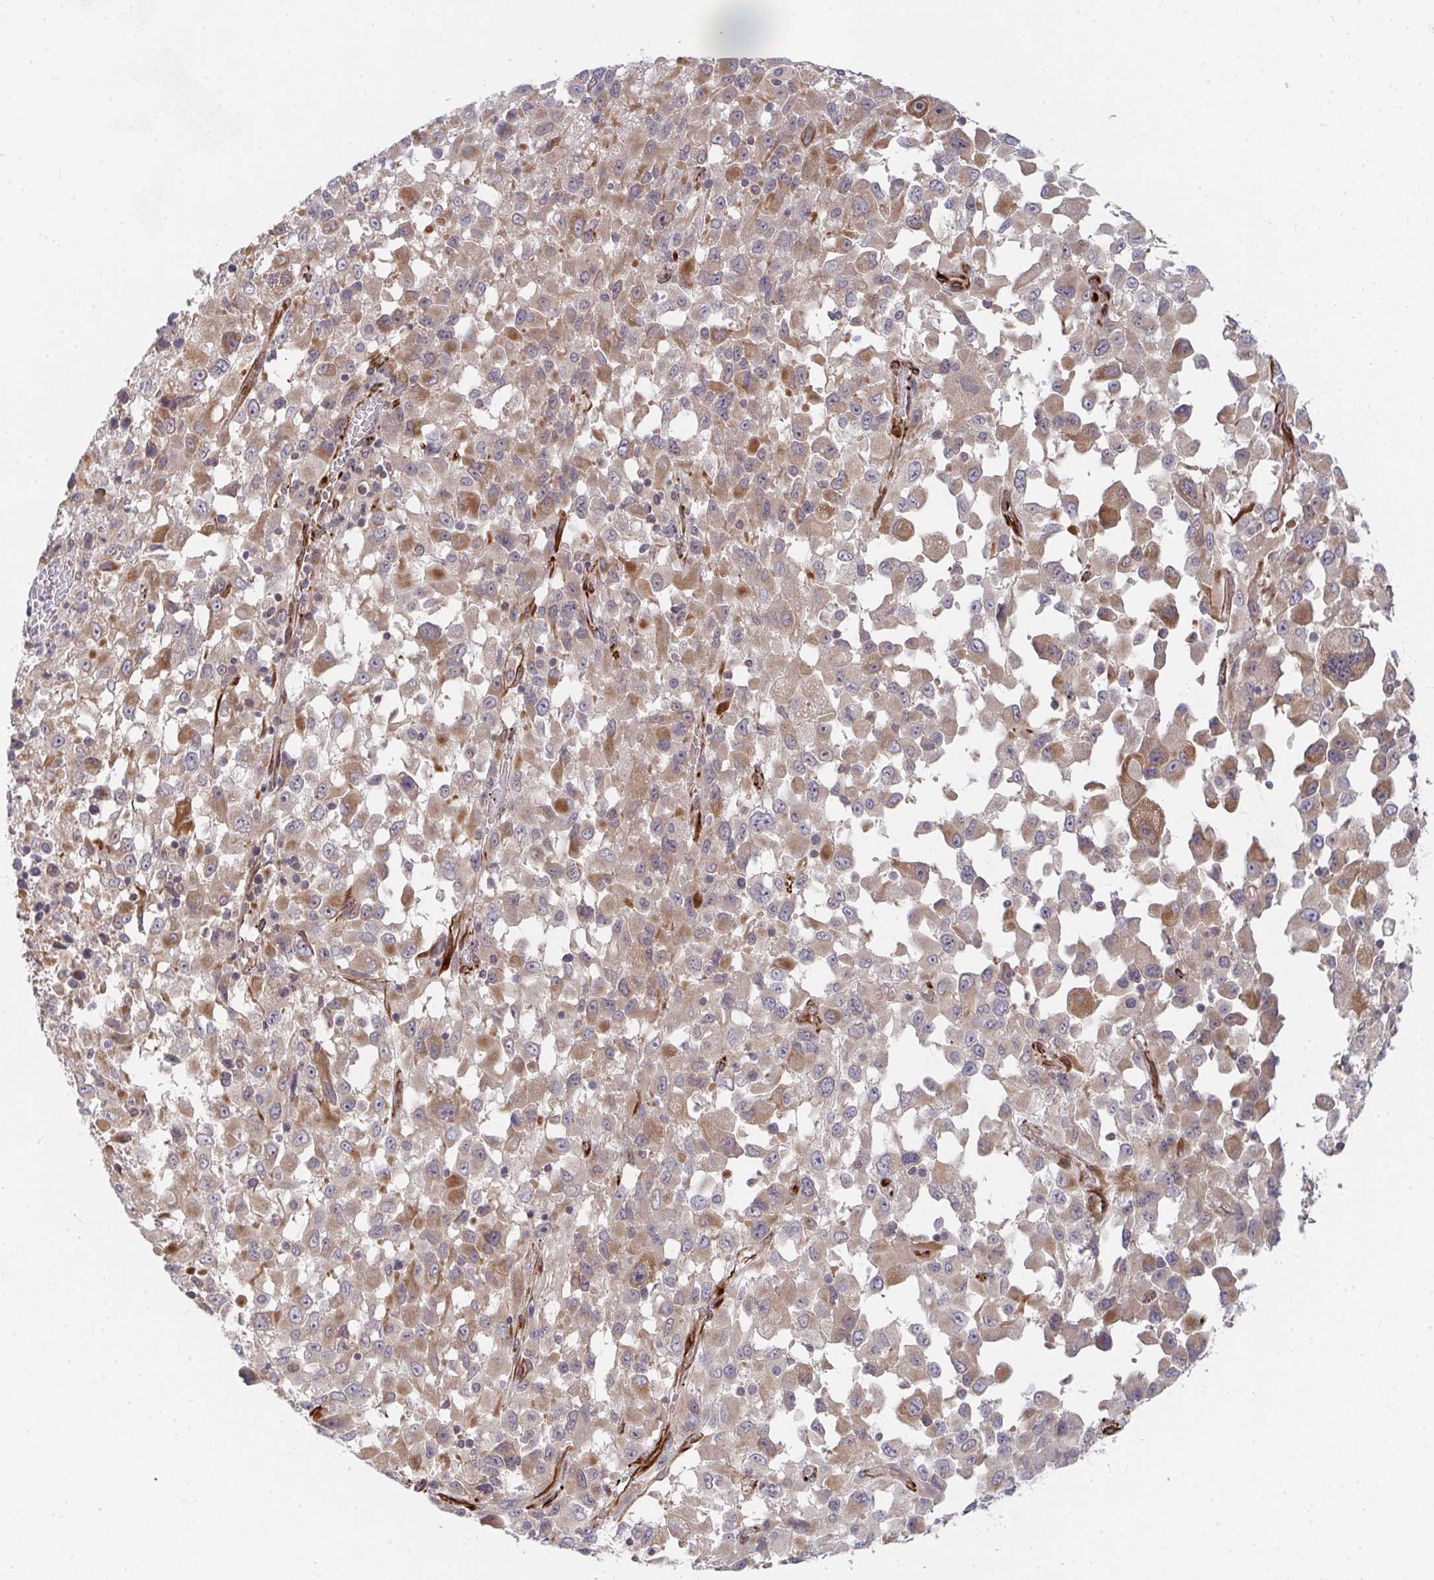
{"staining": {"intensity": "moderate", "quantity": ">75%", "location": "cytoplasmic/membranous"}, "tissue": "melanoma", "cell_type": "Tumor cells", "image_type": "cancer", "snomed": [{"axis": "morphology", "description": "Malignant melanoma, Metastatic site"}, {"axis": "topography", "description": "Soft tissue"}], "caption": "Malignant melanoma (metastatic site) was stained to show a protein in brown. There is medium levels of moderate cytoplasmic/membranous positivity in approximately >75% of tumor cells.", "gene": "EIF1AD", "patient": {"sex": "male", "age": 50}}